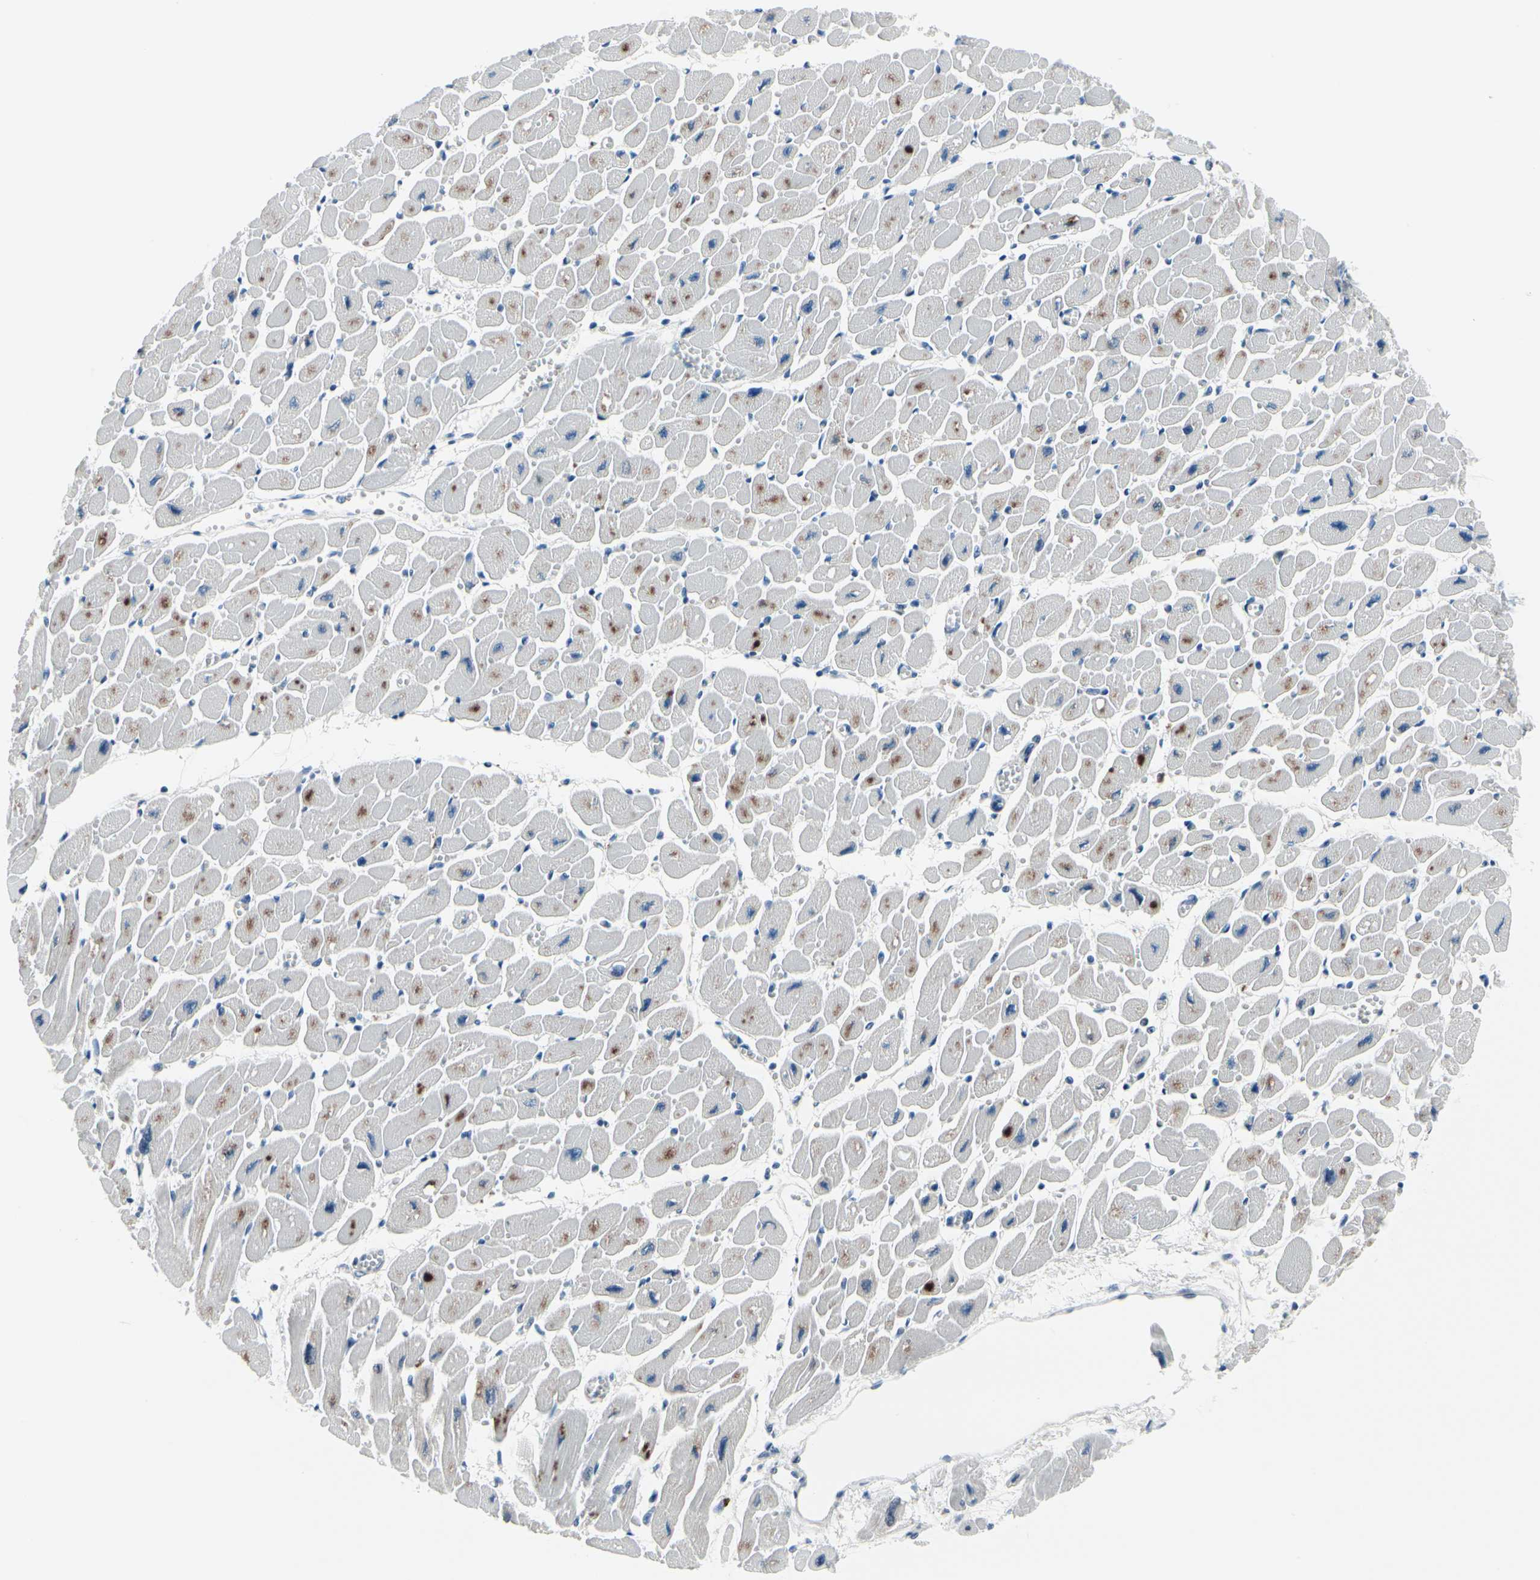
{"staining": {"intensity": "moderate", "quantity": "<25%", "location": "cytoplasmic/membranous"}, "tissue": "heart muscle", "cell_type": "Cardiomyocytes", "image_type": "normal", "snomed": [{"axis": "morphology", "description": "Normal tissue, NOS"}, {"axis": "topography", "description": "Heart"}], "caption": "Heart muscle stained with DAB (3,3'-diaminobenzidine) IHC reveals low levels of moderate cytoplasmic/membranous expression in about <25% of cardiomyocytes. The staining is performed using DAB brown chromogen to label protein expression. The nuclei are counter-stained blue using hematoxylin.", "gene": "TXN", "patient": {"sex": "female", "age": 54}}